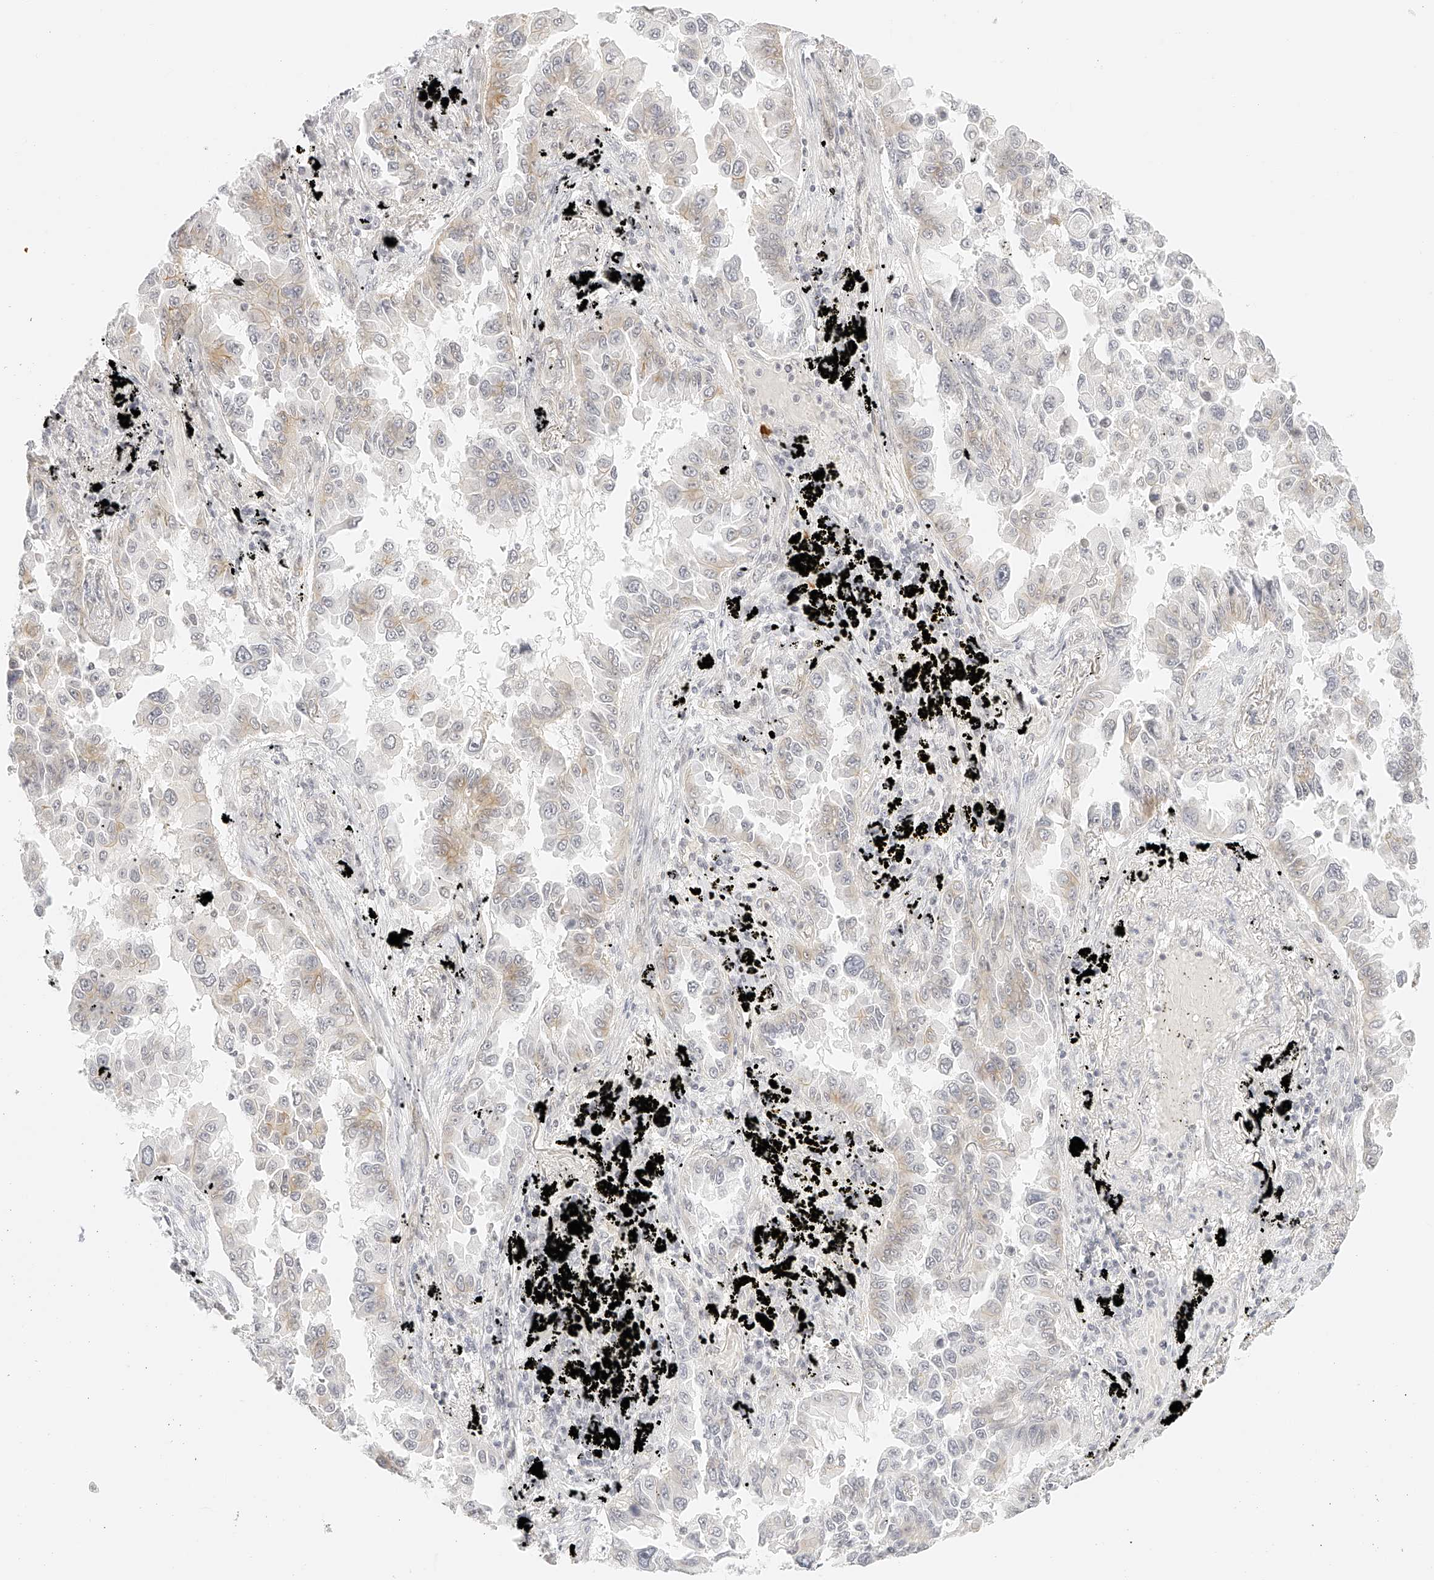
{"staining": {"intensity": "weak", "quantity": "<25%", "location": "cytoplasmic/membranous"}, "tissue": "lung cancer", "cell_type": "Tumor cells", "image_type": "cancer", "snomed": [{"axis": "morphology", "description": "Adenocarcinoma, NOS"}, {"axis": "topography", "description": "Lung"}], "caption": "Protein analysis of lung cancer exhibits no significant expression in tumor cells.", "gene": "ZFP69", "patient": {"sex": "female", "age": 67}}